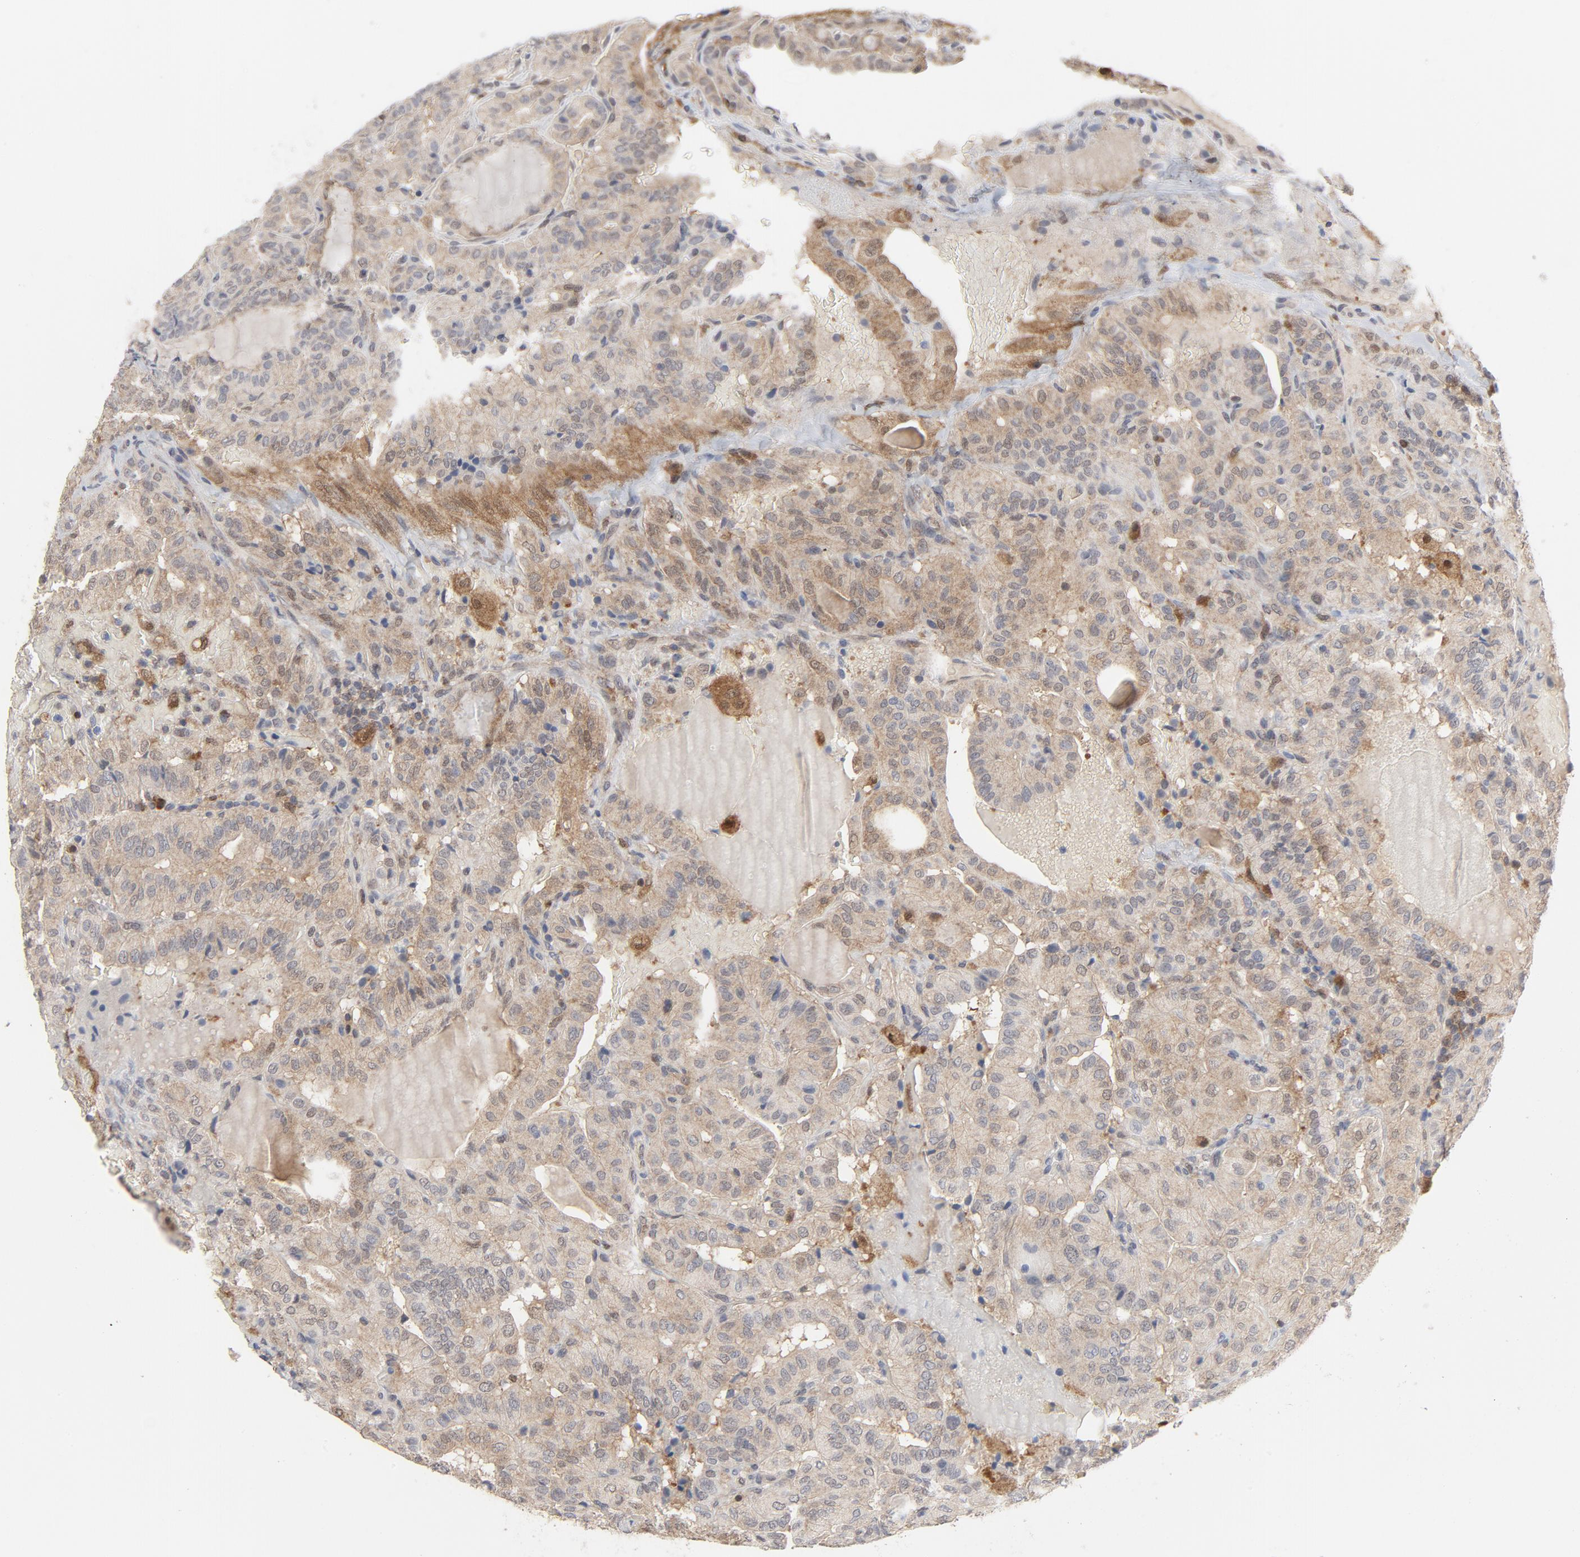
{"staining": {"intensity": "weak", "quantity": ">75%", "location": "cytoplasmic/membranous"}, "tissue": "thyroid cancer", "cell_type": "Tumor cells", "image_type": "cancer", "snomed": [{"axis": "morphology", "description": "Papillary adenocarcinoma, NOS"}, {"axis": "topography", "description": "Thyroid gland"}], "caption": "Immunohistochemical staining of thyroid papillary adenocarcinoma displays low levels of weak cytoplasmic/membranous protein positivity in about >75% of tumor cells.", "gene": "PRDX1", "patient": {"sex": "male", "age": 77}}